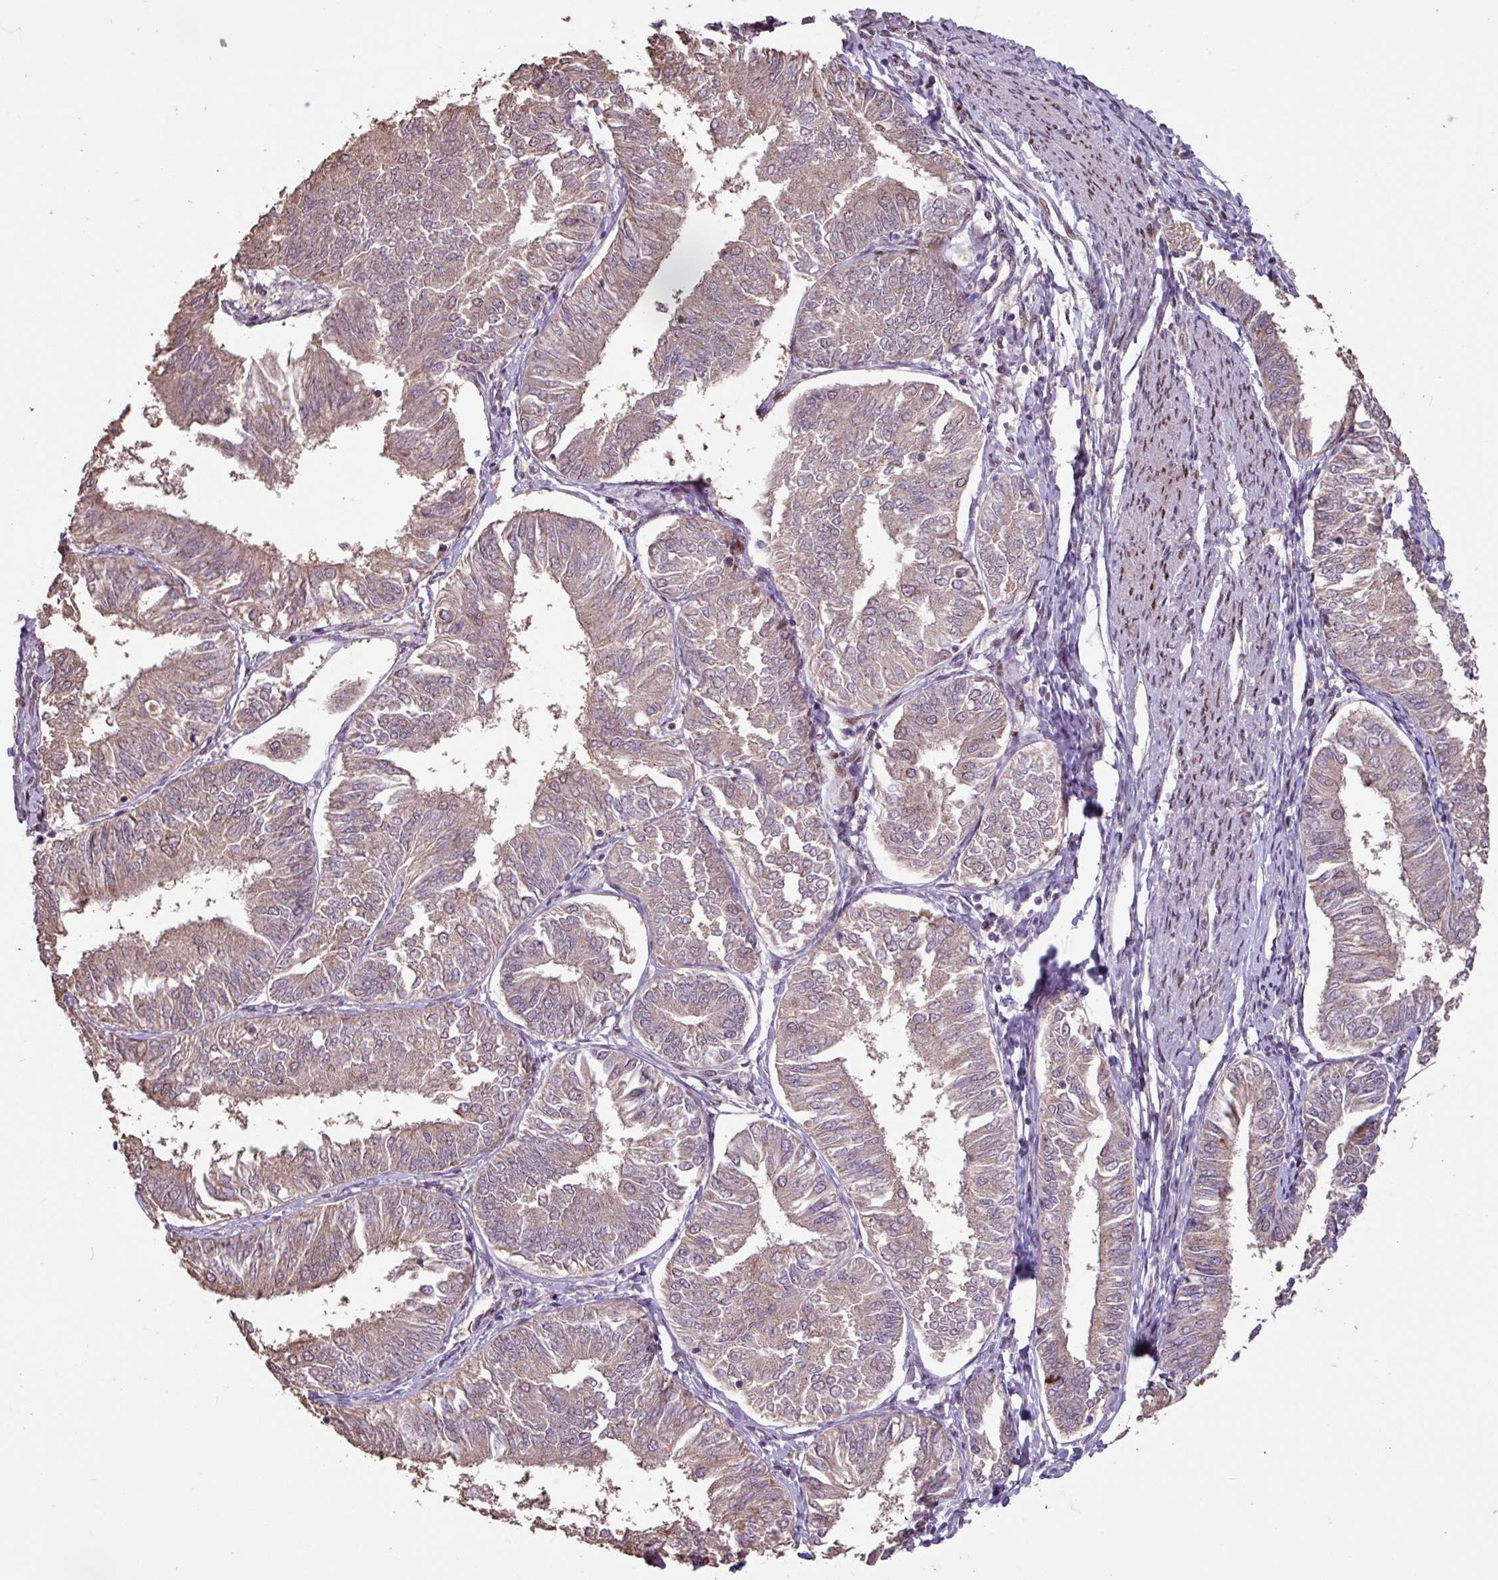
{"staining": {"intensity": "weak", "quantity": "<25%", "location": "cytoplasmic/membranous"}, "tissue": "endometrial cancer", "cell_type": "Tumor cells", "image_type": "cancer", "snomed": [{"axis": "morphology", "description": "Adenocarcinoma, NOS"}, {"axis": "topography", "description": "Endometrium"}], "caption": "High power microscopy photomicrograph of an IHC image of endometrial adenocarcinoma, revealing no significant expression in tumor cells.", "gene": "ZNF709", "patient": {"sex": "female", "age": 58}}